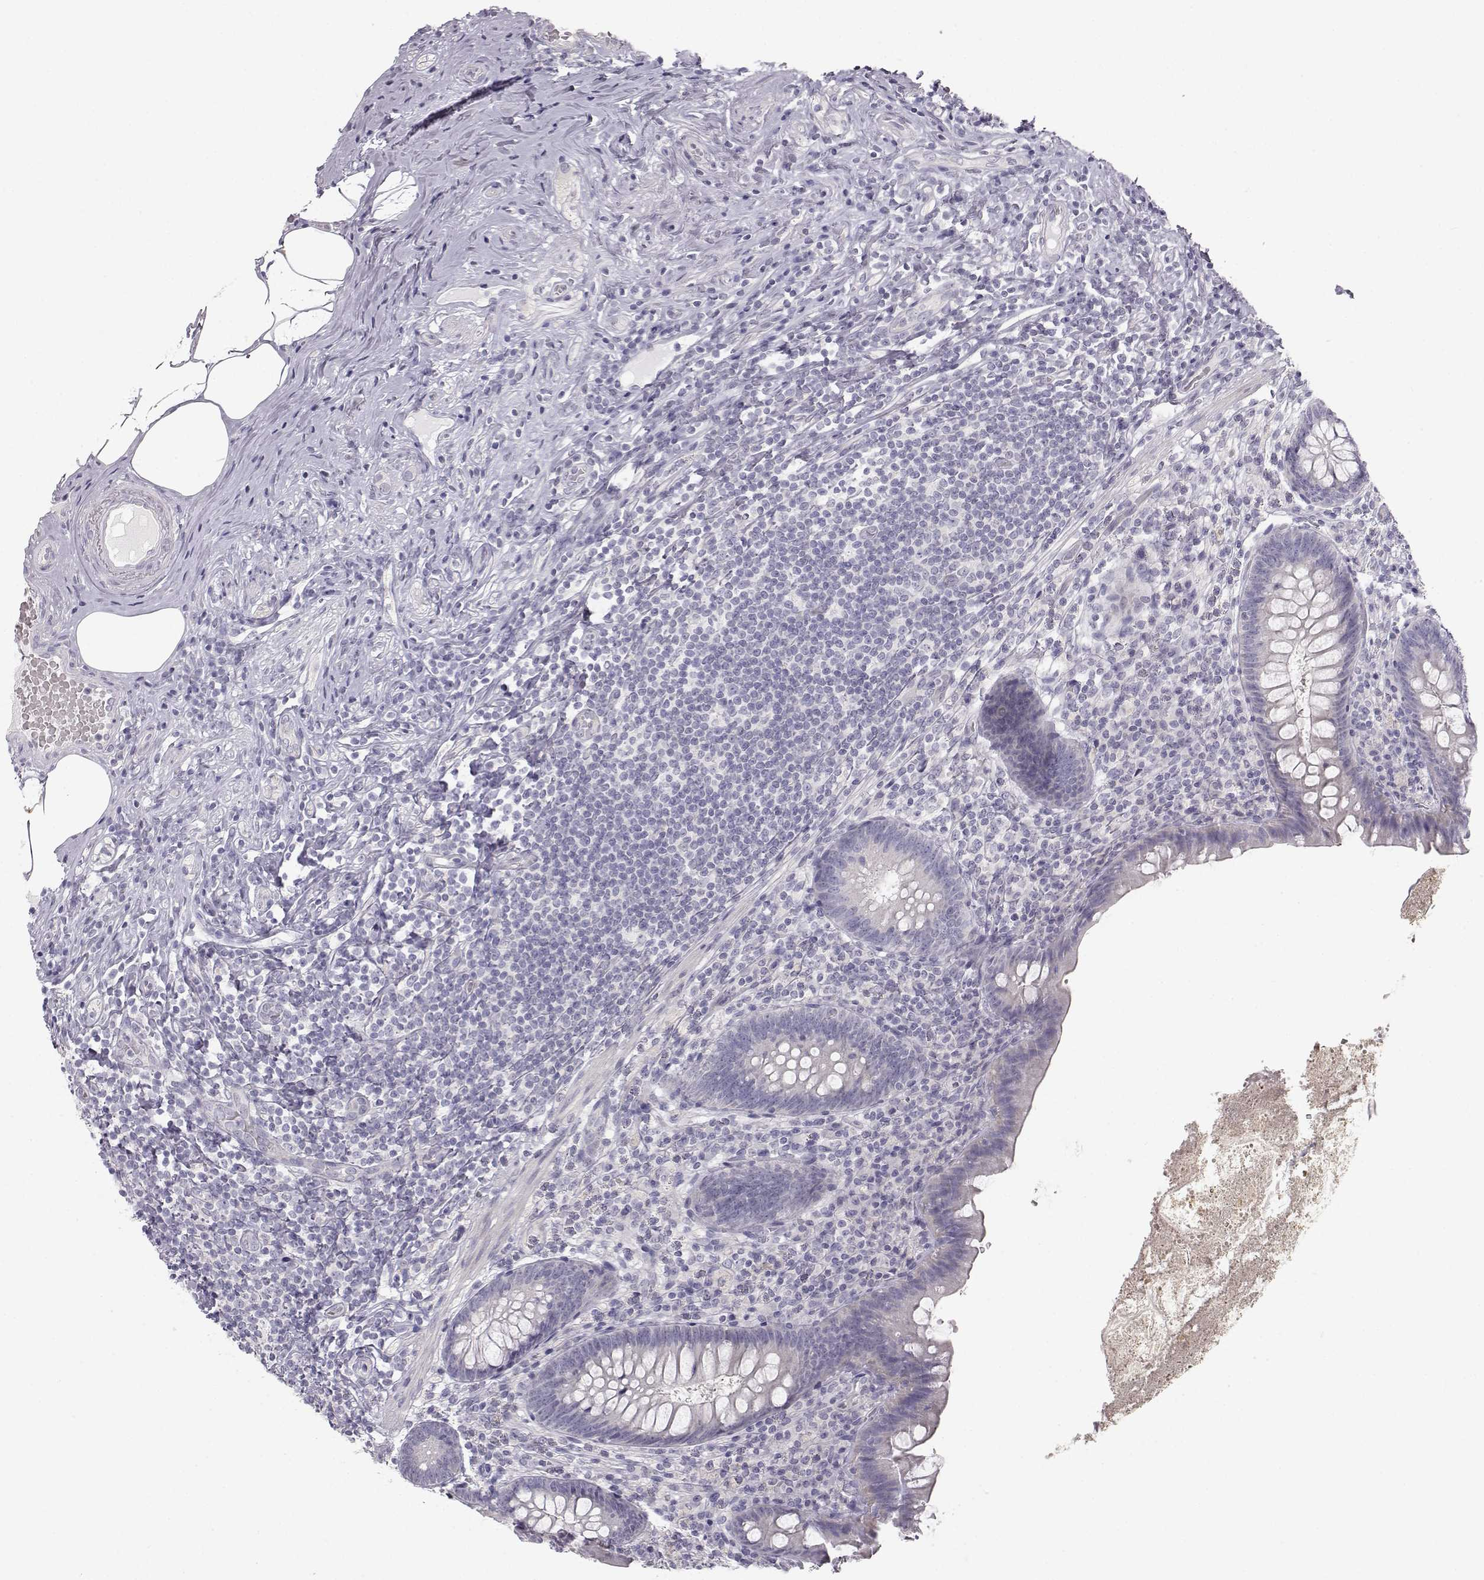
{"staining": {"intensity": "negative", "quantity": "none", "location": "none"}, "tissue": "appendix", "cell_type": "Glandular cells", "image_type": "normal", "snomed": [{"axis": "morphology", "description": "Normal tissue, NOS"}, {"axis": "topography", "description": "Appendix"}], "caption": "The photomicrograph displays no significant expression in glandular cells of appendix.", "gene": "MYCBPAP", "patient": {"sex": "male", "age": 47}}